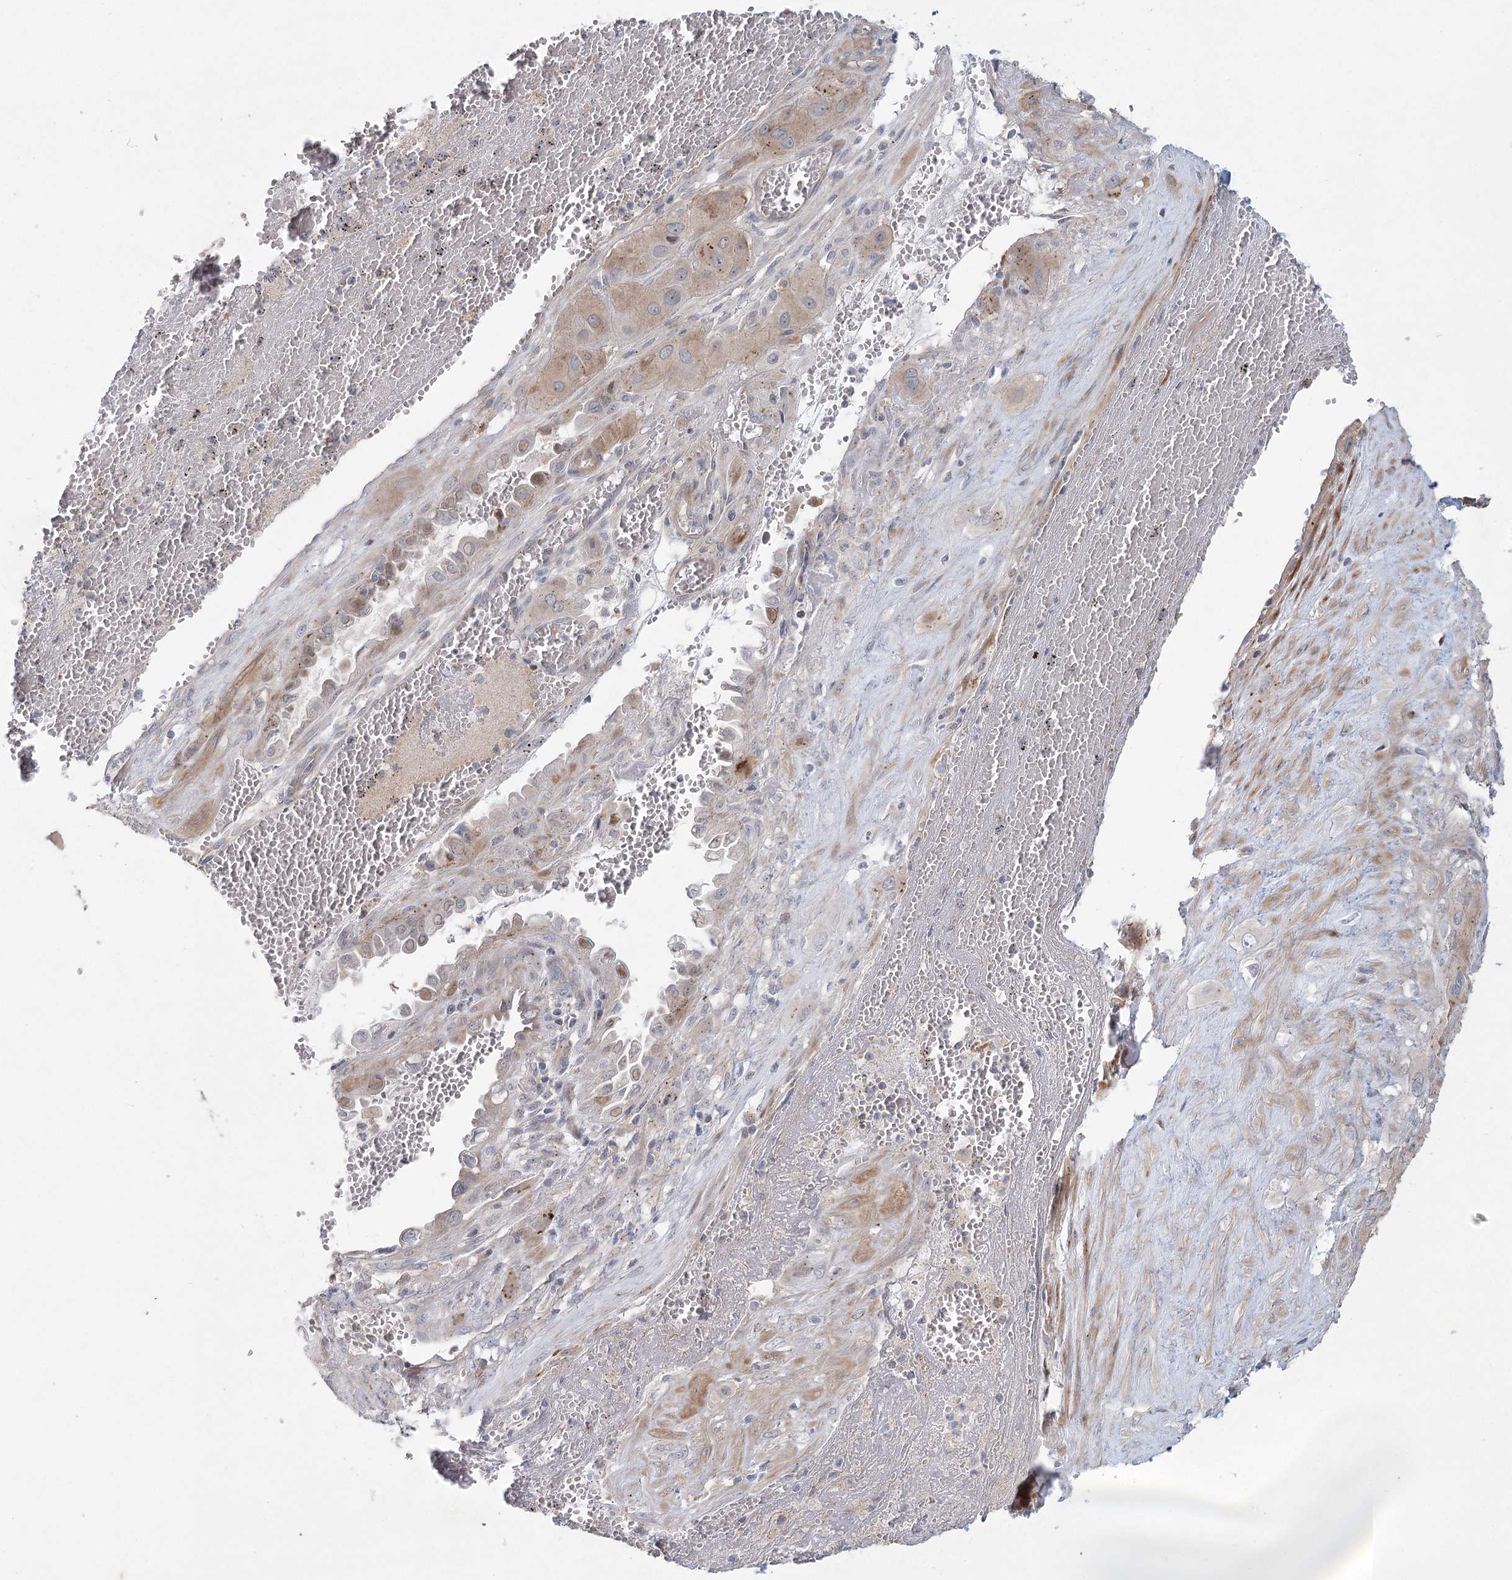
{"staining": {"intensity": "weak", "quantity": "25%-75%", "location": "cytoplasmic/membranous"}, "tissue": "cervical cancer", "cell_type": "Tumor cells", "image_type": "cancer", "snomed": [{"axis": "morphology", "description": "Squamous cell carcinoma, NOS"}, {"axis": "topography", "description": "Cervix"}], "caption": "This micrograph reveals immunohistochemistry (IHC) staining of cervical squamous cell carcinoma, with low weak cytoplasmic/membranous expression in approximately 25%-75% of tumor cells.", "gene": "FAM110C", "patient": {"sex": "female", "age": 34}}